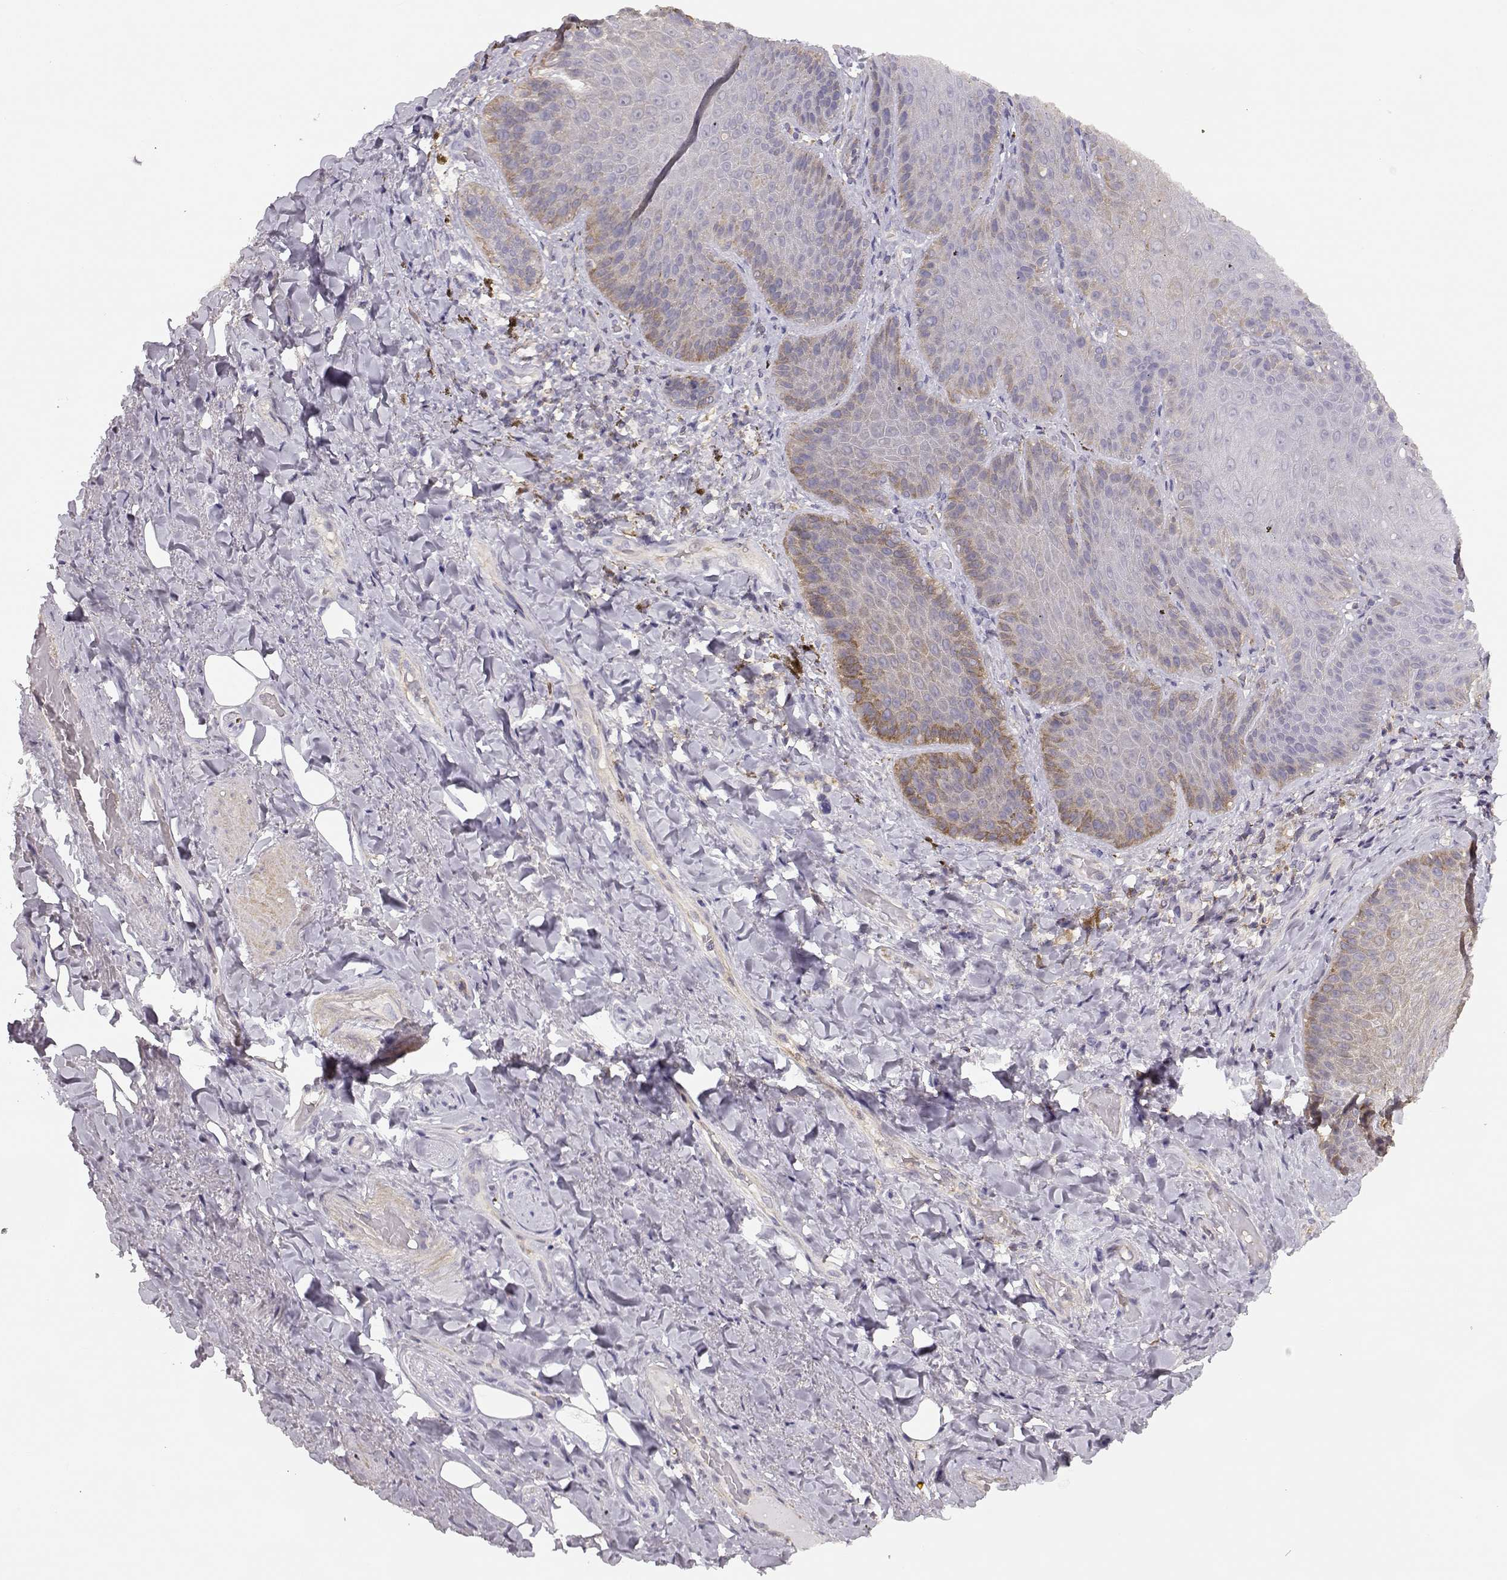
{"staining": {"intensity": "negative", "quantity": "none", "location": "none"}, "tissue": "adipose tissue", "cell_type": "Adipocytes", "image_type": "normal", "snomed": [{"axis": "morphology", "description": "Normal tissue, NOS"}, {"axis": "topography", "description": "Anal"}, {"axis": "topography", "description": "Peripheral nerve tissue"}], "caption": "Immunohistochemistry (IHC) photomicrograph of normal adipose tissue stained for a protein (brown), which displays no positivity in adipocytes. (Immunohistochemistry, brightfield microscopy, high magnification).", "gene": "DAPL1", "patient": {"sex": "male", "age": 53}}